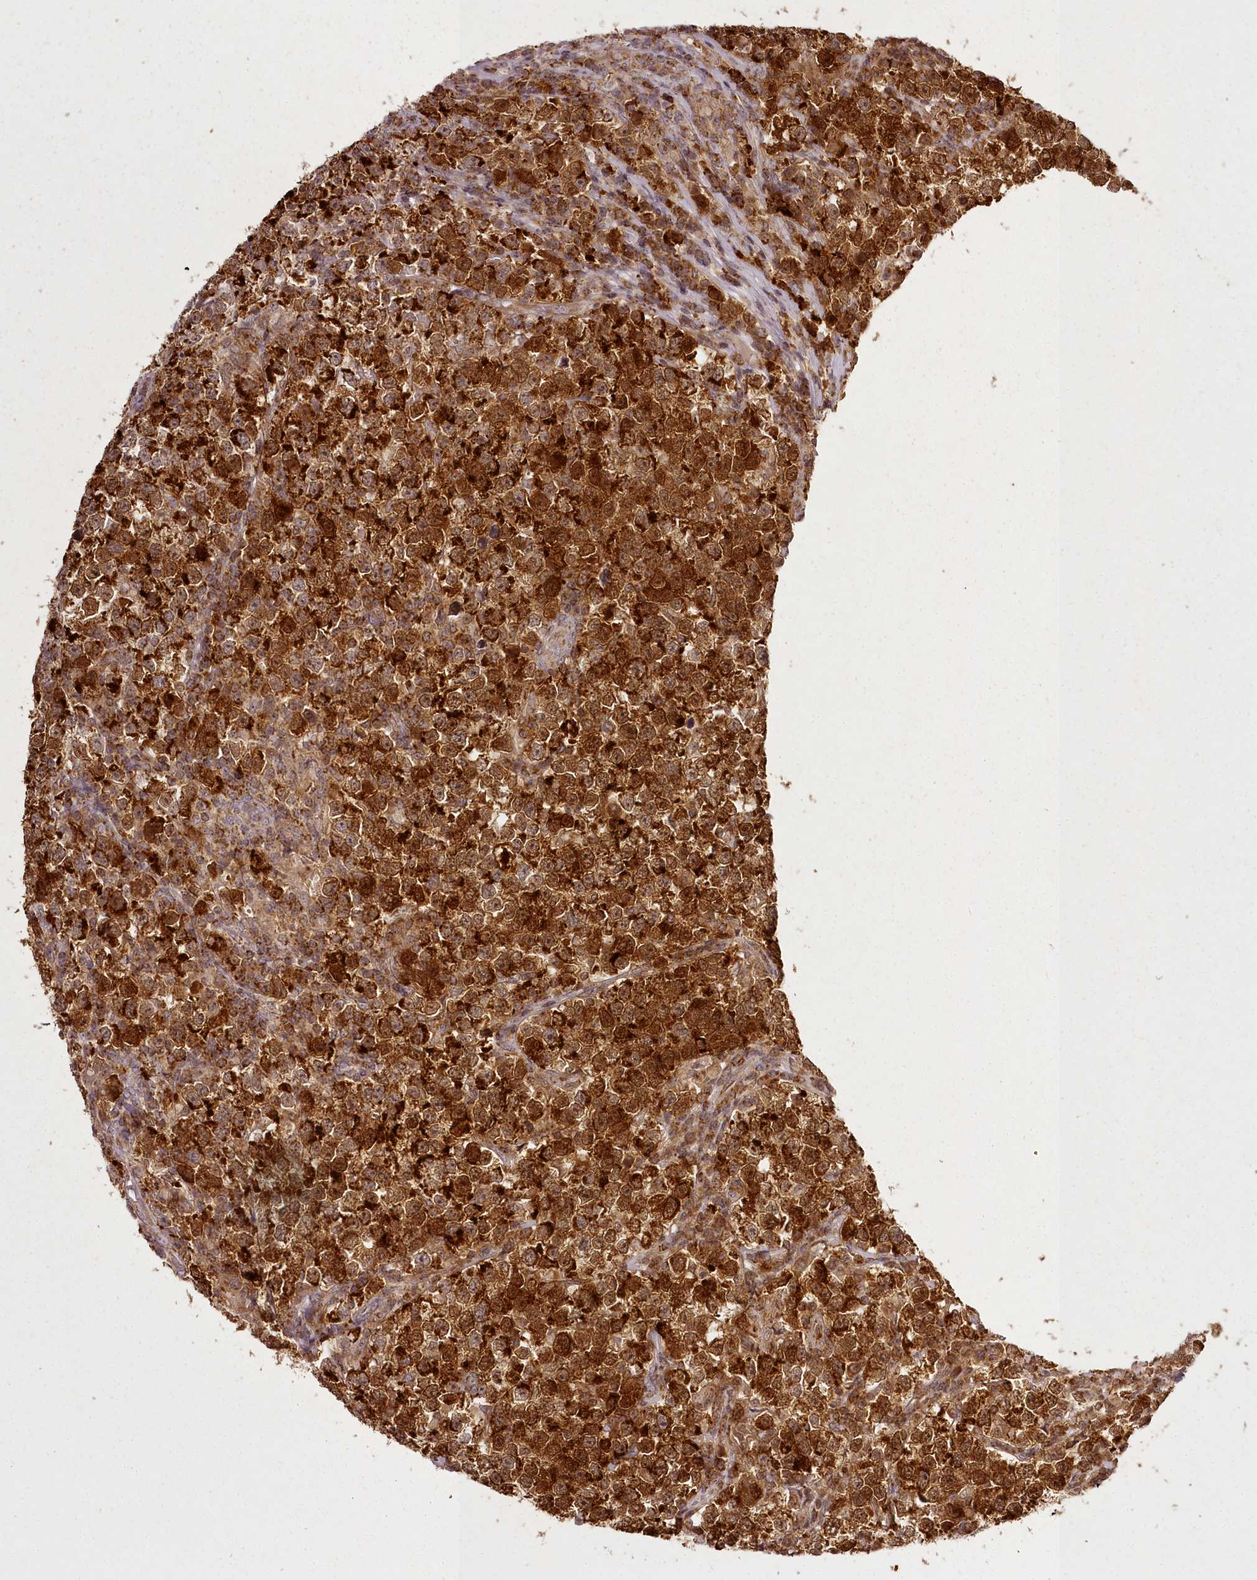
{"staining": {"intensity": "strong", "quantity": ">75%", "location": "cytoplasmic/membranous,nuclear"}, "tissue": "testis cancer", "cell_type": "Tumor cells", "image_type": "cancer", "snomed": [{"axis": "morphology", "description": "Normal tissue, NOS"}, {"axis": "morphology", "description": "Seminoma, NOS"}, {"axis": "topography", "description": "Testis"}], "caption": "Brown immunohistochemical staining in human seminoma (testis) shows strong cytoplasmic/membranous and nuclear positivity in about >75% of tumor cells.", "gene": "CHCHD2", "patient": {"sex": "male", "age": 43}}